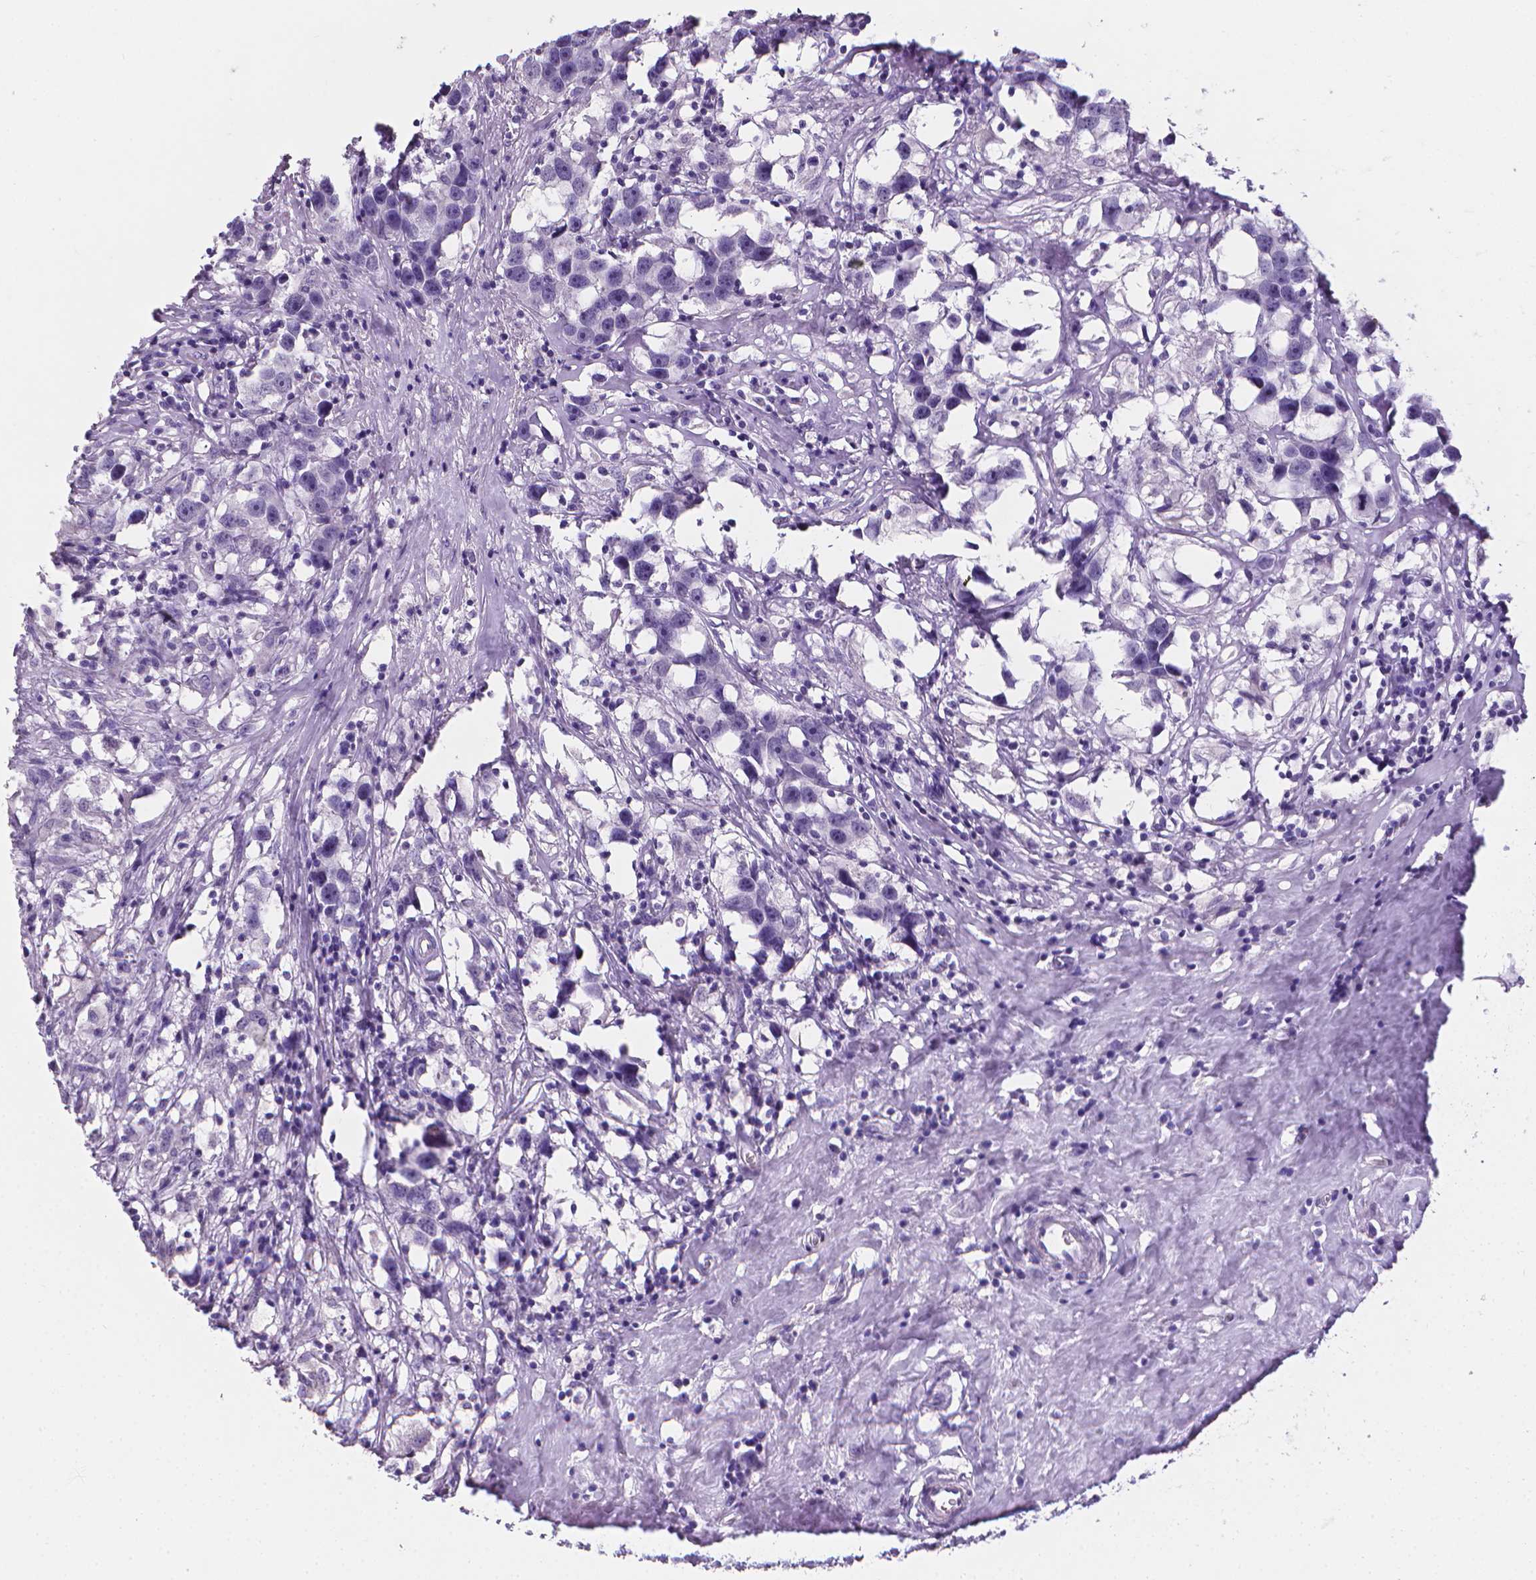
{"staining": {"intensity": "negative", "quantity": "none", "location": "none"}, "tissue": "testis cancer", "cell_type": "Tumor cells", "image_type": "cancer", "snomed": [{"axis": "morphology", "description": "Seminoma, NOS"}, {"axis": "topography", "description": "Testis"}], "caption": "DAB immunohistochemical staining of human testis cancer exhibits no significant expression in tumor cells.", "gene": "XPNPEP2", "patient": {"sex": "male", "age": 49}}